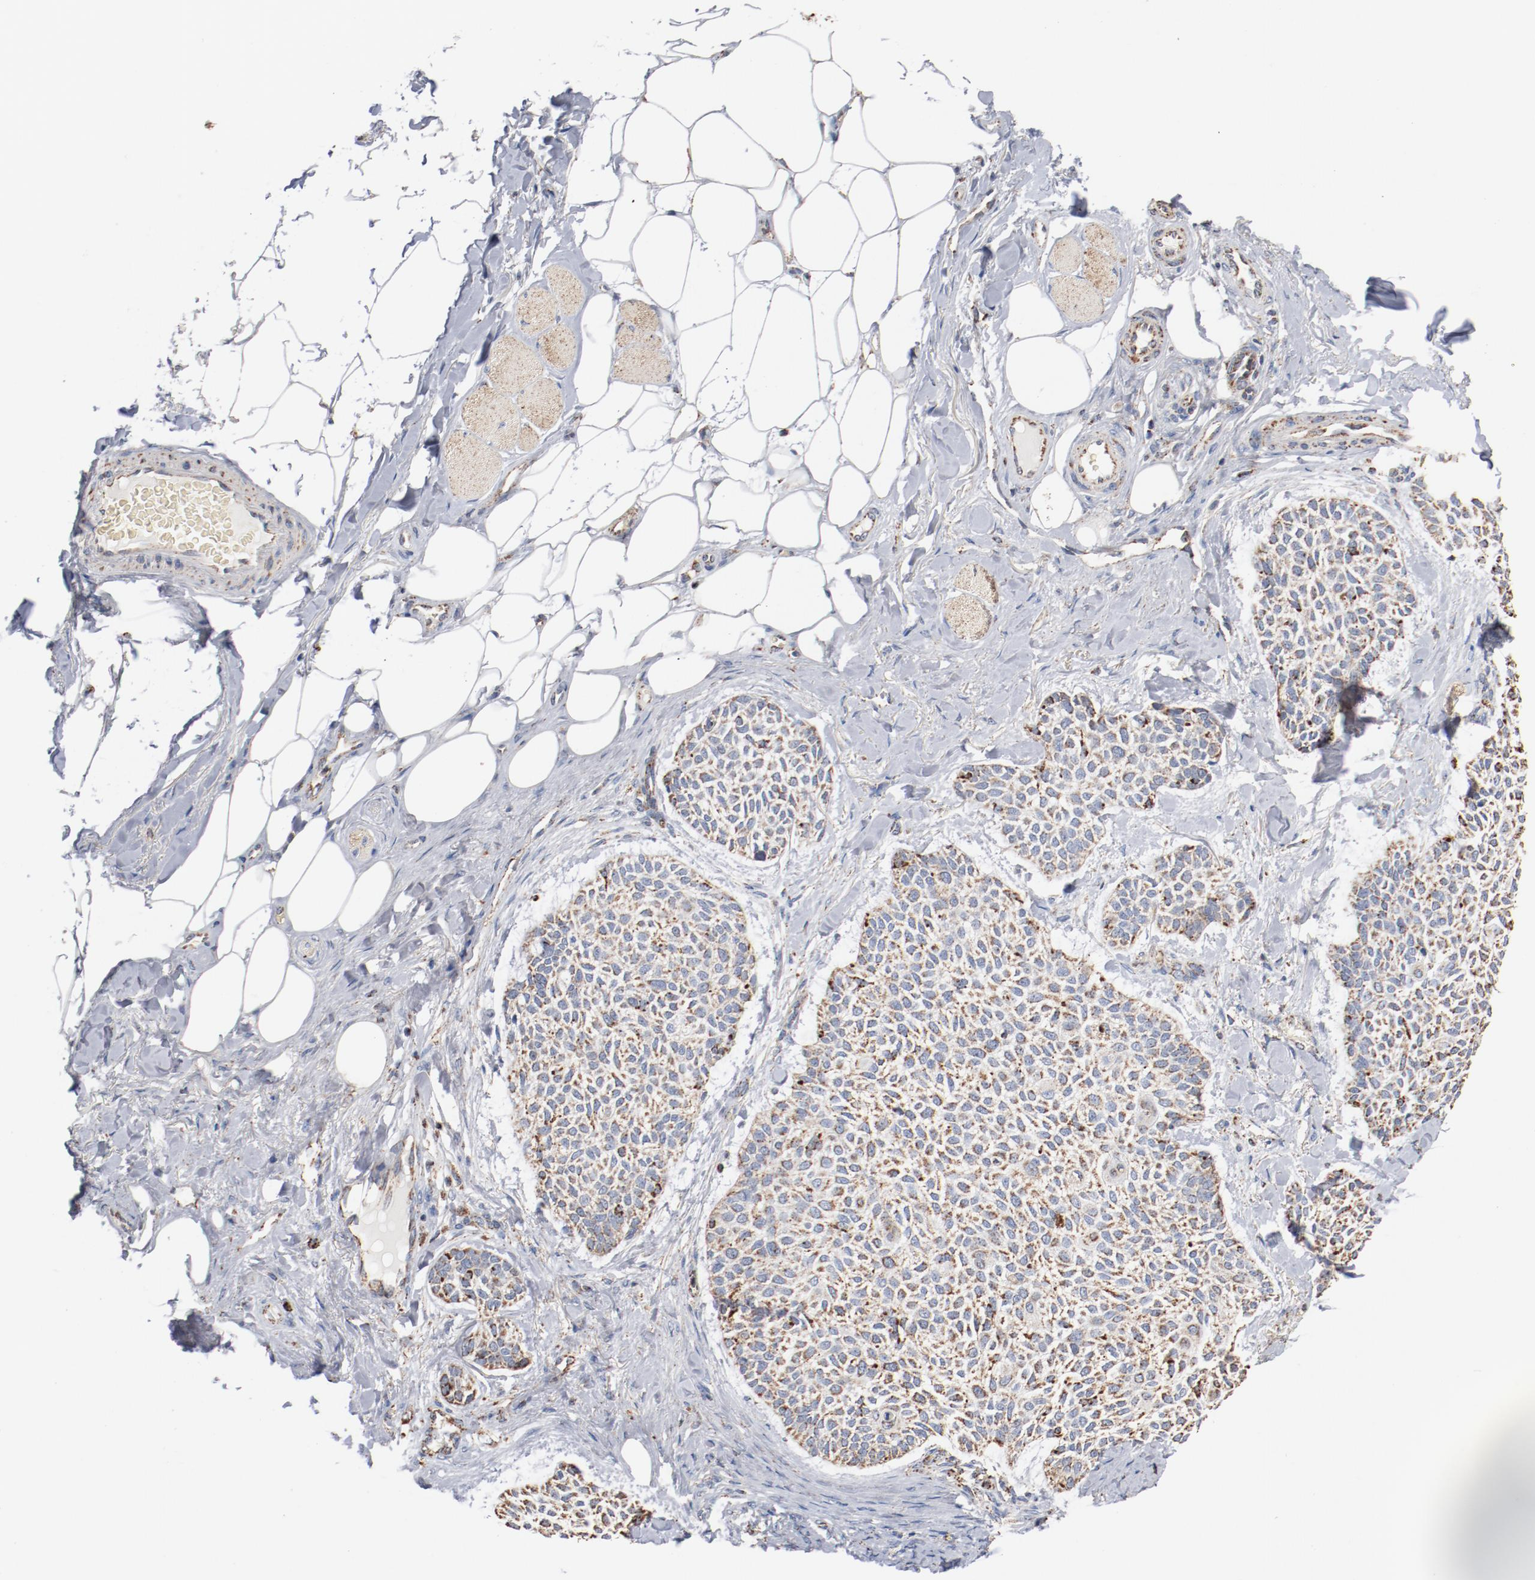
{"staining": {"intensity": "moderate", "quantity": ">75%", "location": "cytoplasmic/membranous"}, "tissue": "skin cancer", "cell_type": "Tumor cells", "image_type": "cancer", "snomed": [{"axis": "morphology", "description": "Normal tissue, NOS"}, {"axis": "morphology", "description": "Basal cell carcinoma"}, {"axis": "topography", "description": "Skin"}], "caption": "The photomicrograph displays staining of skin basal cell carcinoma, revealing moderate cytoplasmic/membranous protein positivity (brown color) within tumor cells.", "gene": "NDUFS4", "patient": {"sex": "female", "age": 70}}